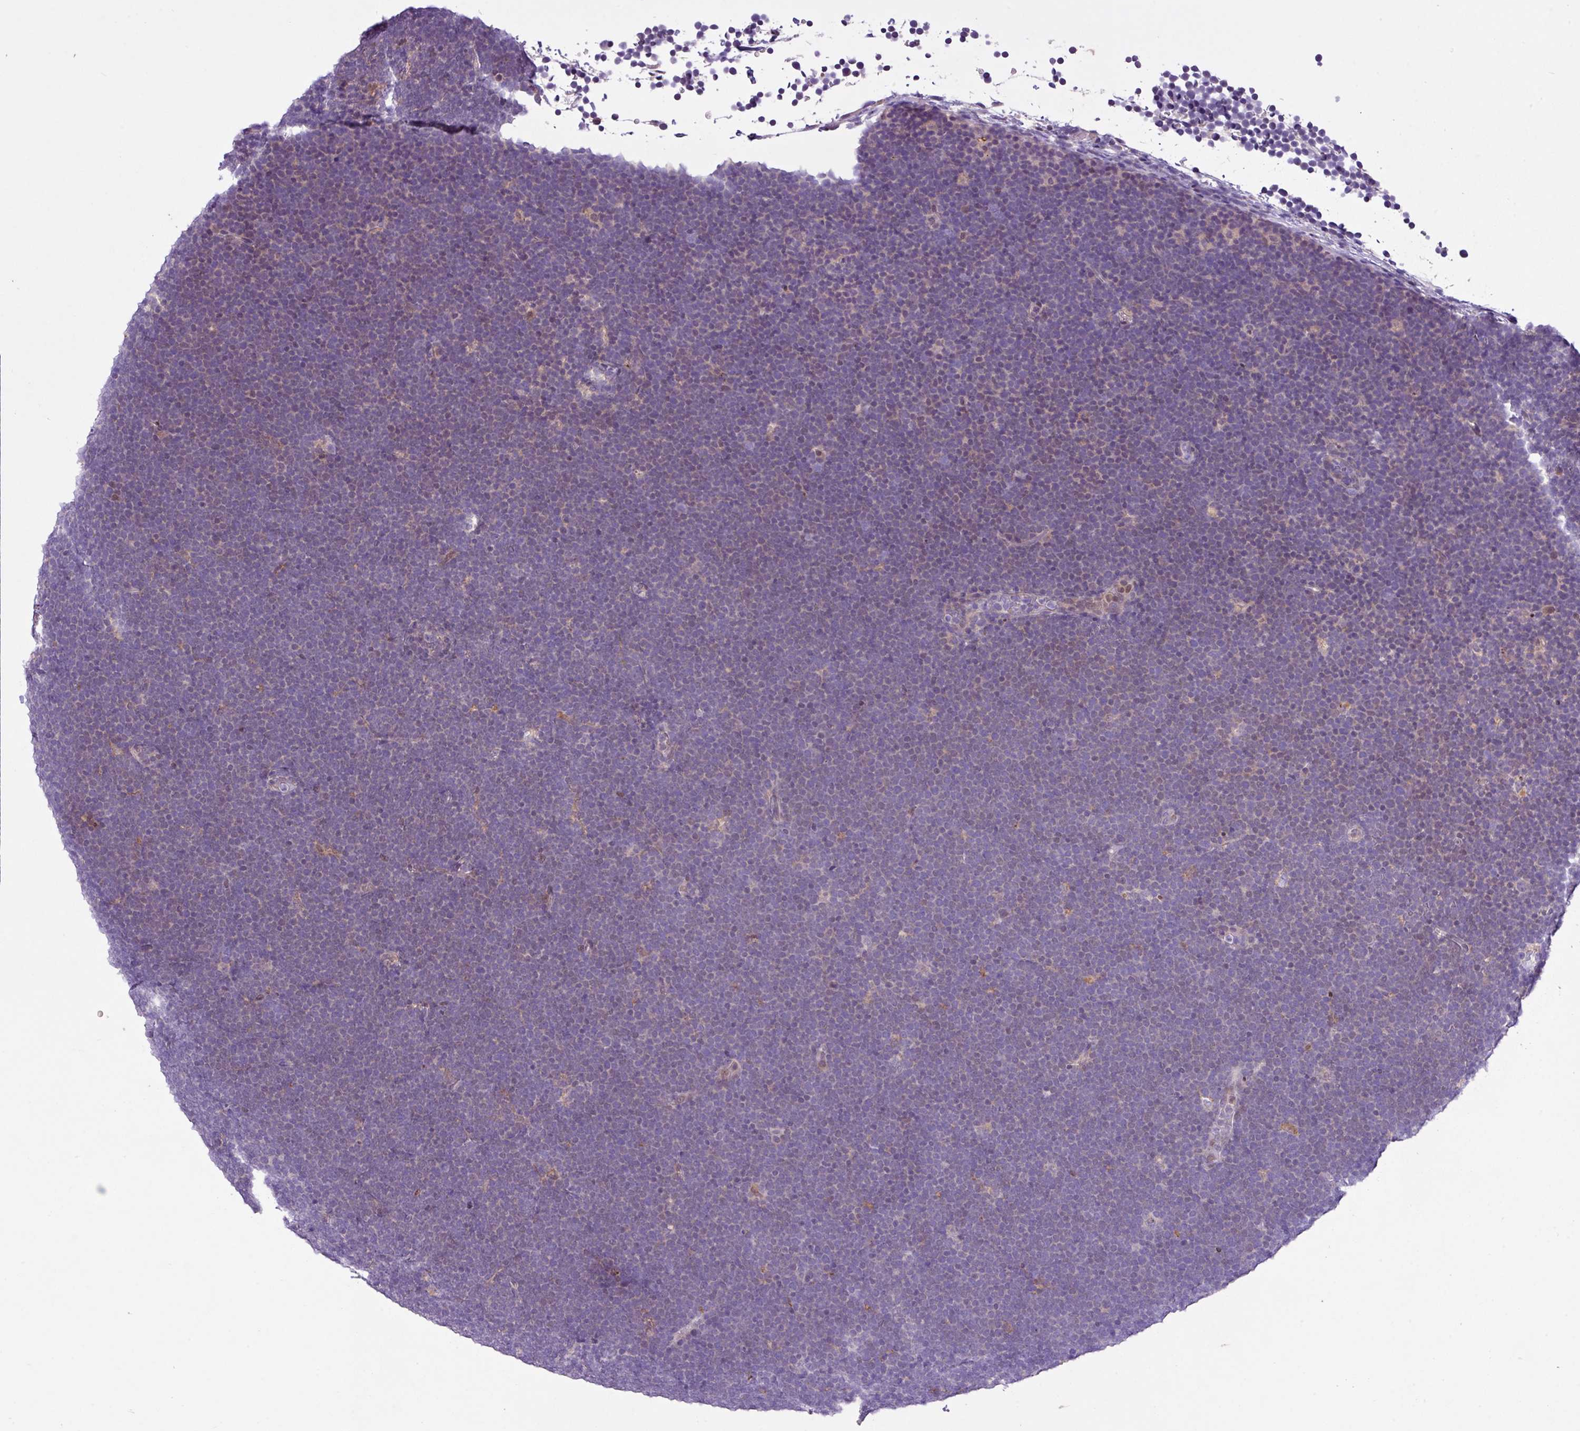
{"staining": {"intensity": "negative", "quantity": "none", "location": "none"}, "tissue": "lymphoma", "cell_type": "Tumor cells", "image_type": "cancer", "snomed": [{"axis": "morphology", "description": "Malignant lymphoma, non-Hodgkin's type, High grade"}, {"axis": "topography", "description": "Lymph node"}], "caption": "An IHC micrograph of lymphoma is shown. There is no staining in tumor cells of lymphoma. (DAB (3,3'-diaminobenzidine) immunohistochemistry (IHC), high magnification).", "gene": "RPP25L", "patient": {"sex": "male", "age": 13}}